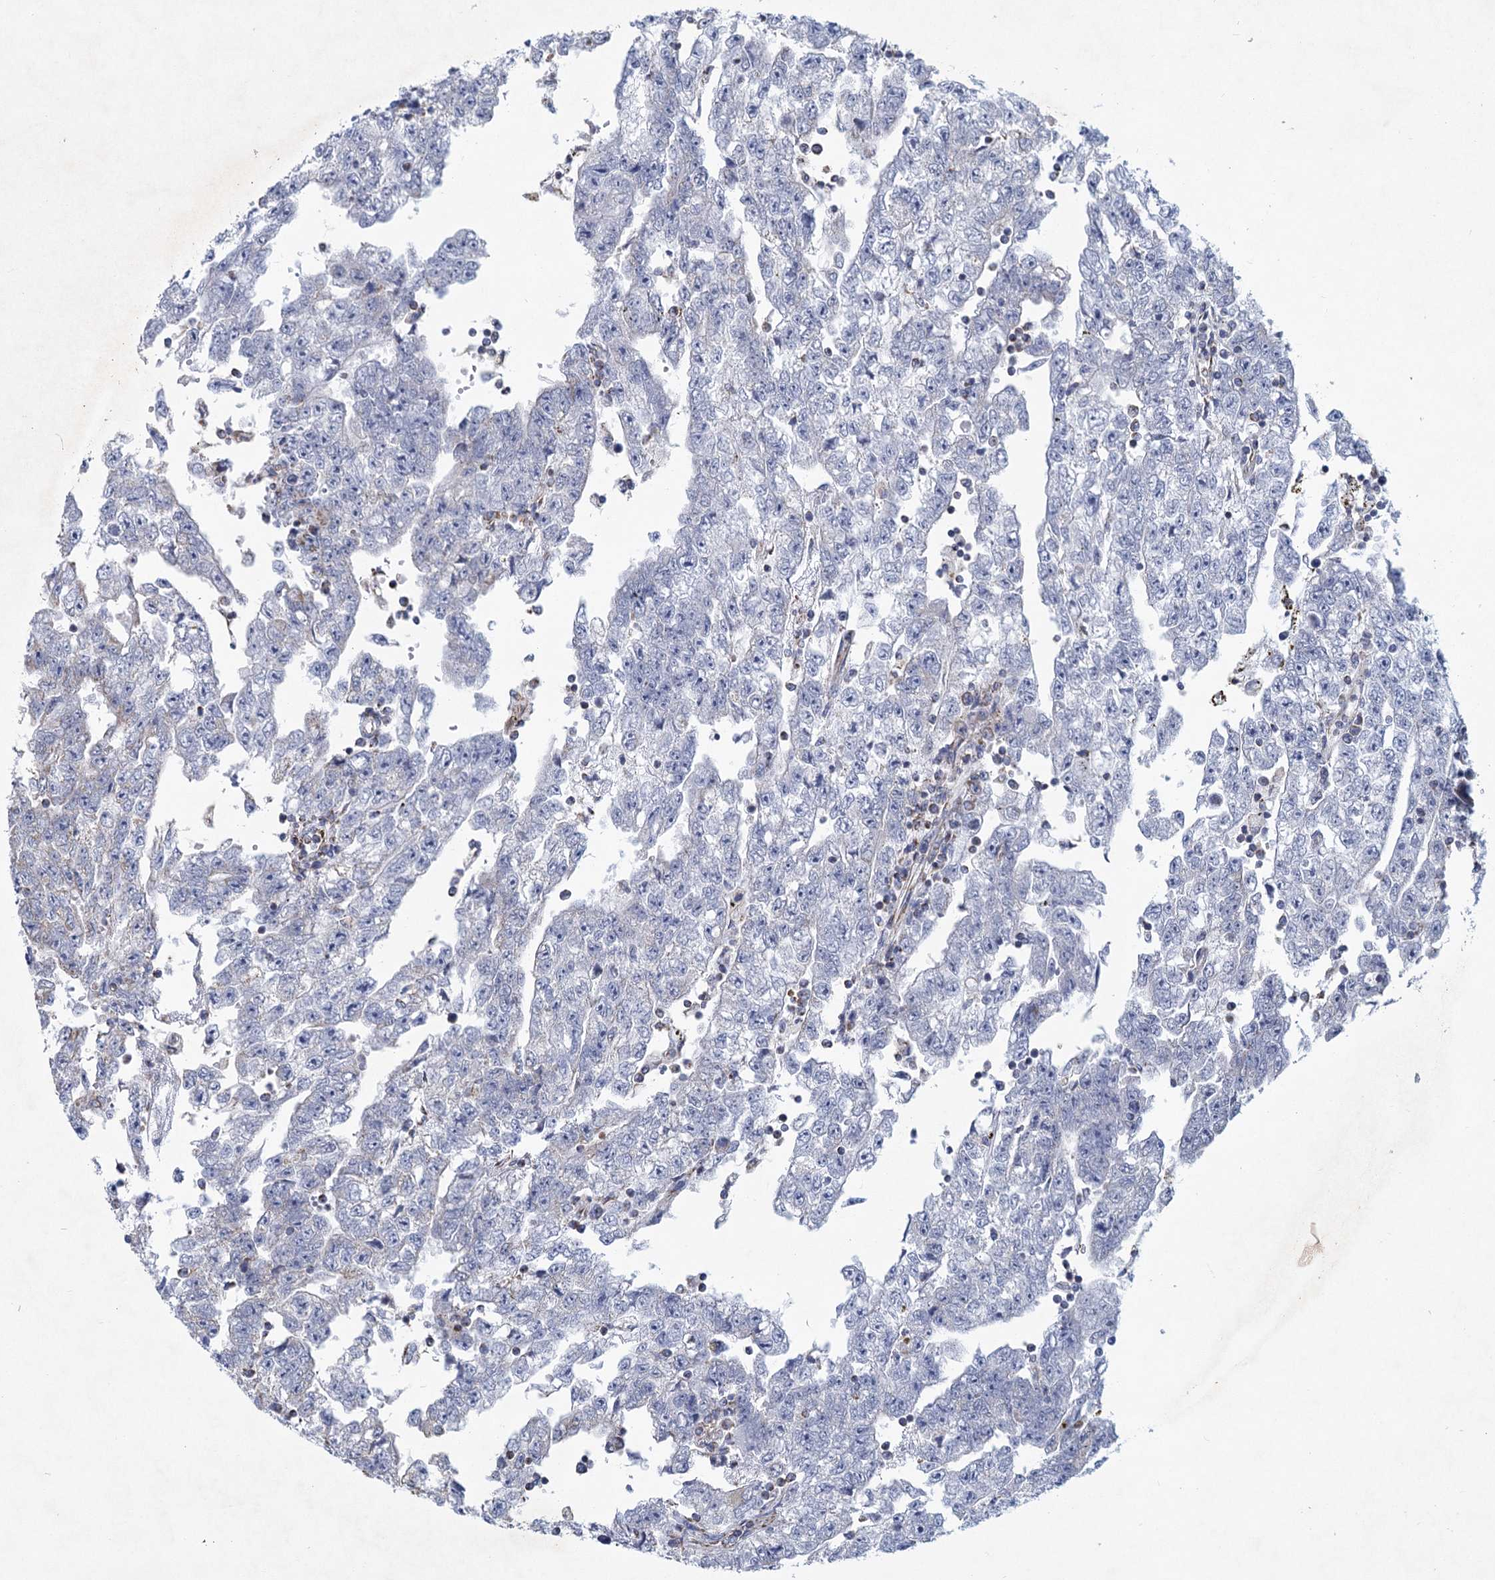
{"staining": {"intensity": "negative", "quantity": "none", "location": "none"}, "tissue": "testis cancer", "cell_type": "Tumor cells", "image_type": "cancer", "snomed": [{"axis": "morphology", "description": "Carcinoma, Embryonal, NOS"}, {"axis": "topography", "description": "Testis"}], "caption": "Immunohistochemical staining of testis cancer (embryonal carcinoma) displays no significant staining in tumor cells.", "gene": "NDUFC2", "patient": {"sex": "male", "age": 25}}